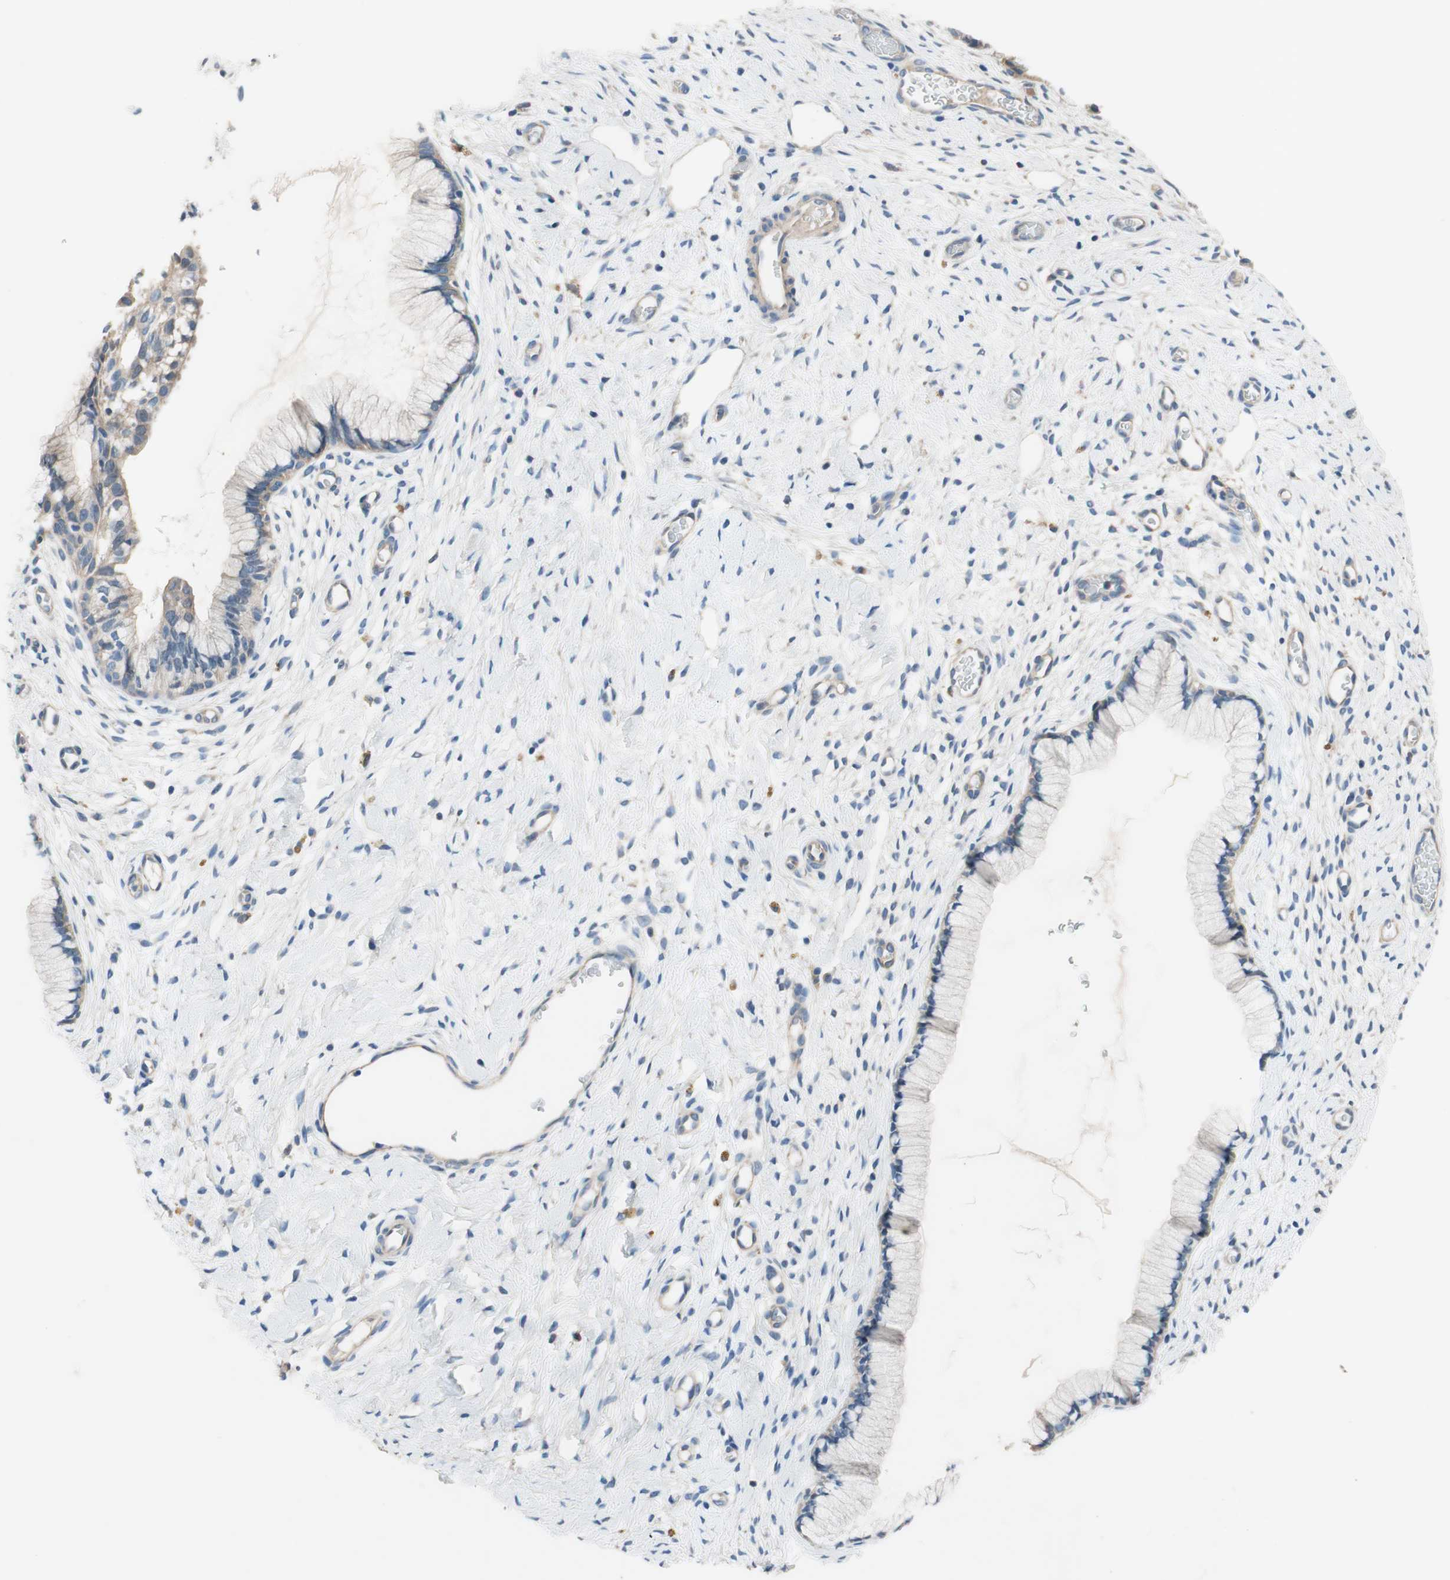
{"staining": {"intensity": "negative", "quantity": "none", "location": "none"}, "tissue": "cervix", "cell_type": "Glandular cells", "image_type": "normal", "snomed": [{"axis": "morphology", "description": "Normal tissue, NOS"}, {"axis": "topography", "description": "Cervix"}], "caption": "This histopathology image is of normal cervix stained with immunohistochemistry to label a protein in brown with the nuclei are counter-stained blue. There is no positivity in glandular cells.", "gene": "CALML3", "patient": {"sex": "female", "age": 65}}